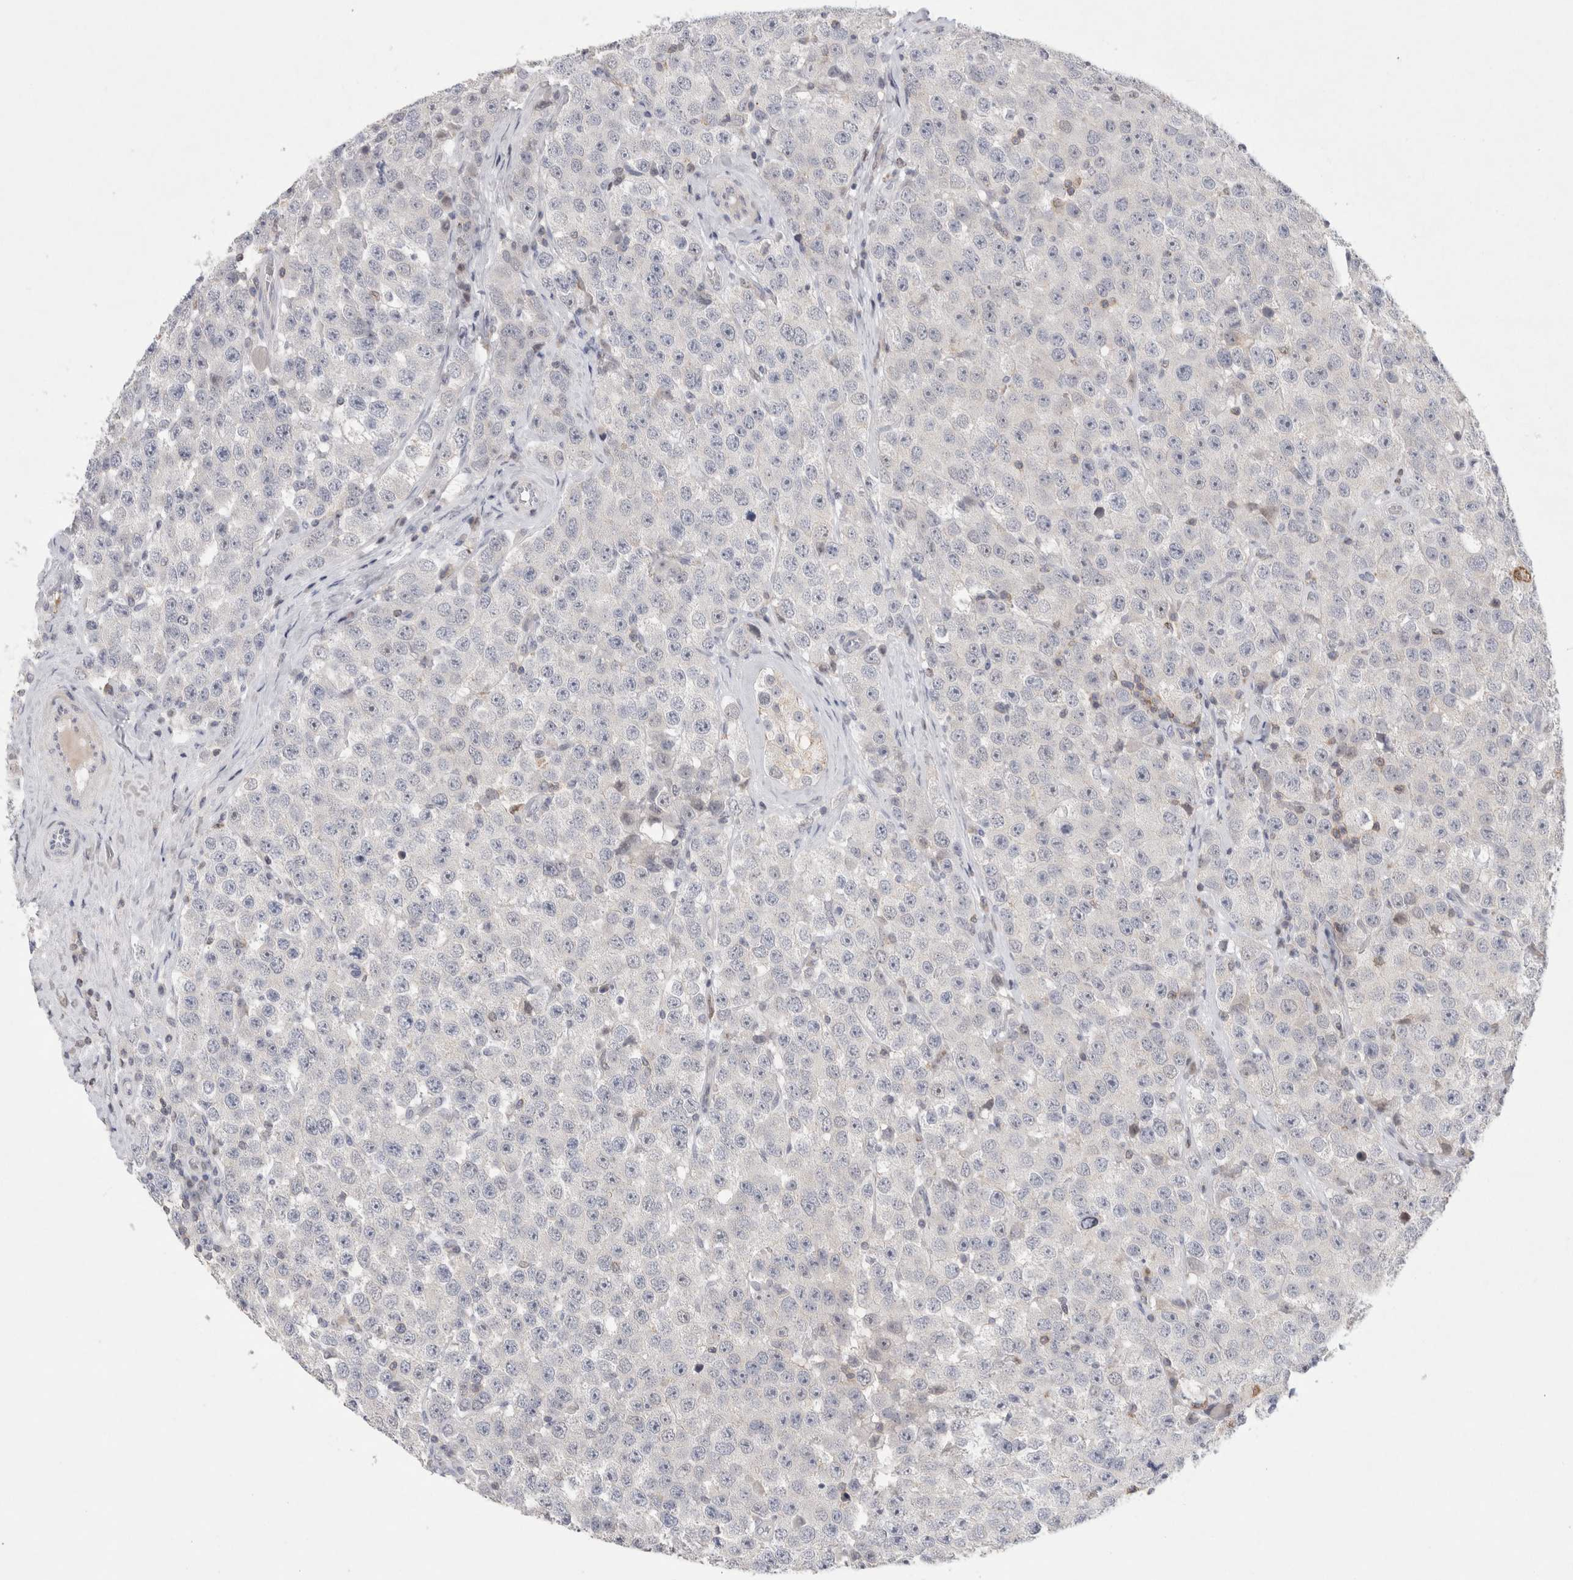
{"staining": {"intensity": "negative", "quantity": "none", "location": "none"}, "tissue": "testis cancer", "cell_type": "Tumor cells", "image_type": "cancer", "snomed": [{"axis": "morphology", "description": "Seminoma, NOS"}, {"axis": "morphology", "description": "Carcinoma, Embryonal, NOS"}, {"axis": "topography", "description": "Testis"}], "caption": "A micrograph of testis cancer stained for a protein shows no brown staining in tumor cells.", "gene": "AGMAT", "patient": {"sex": "male", "age": 28}}